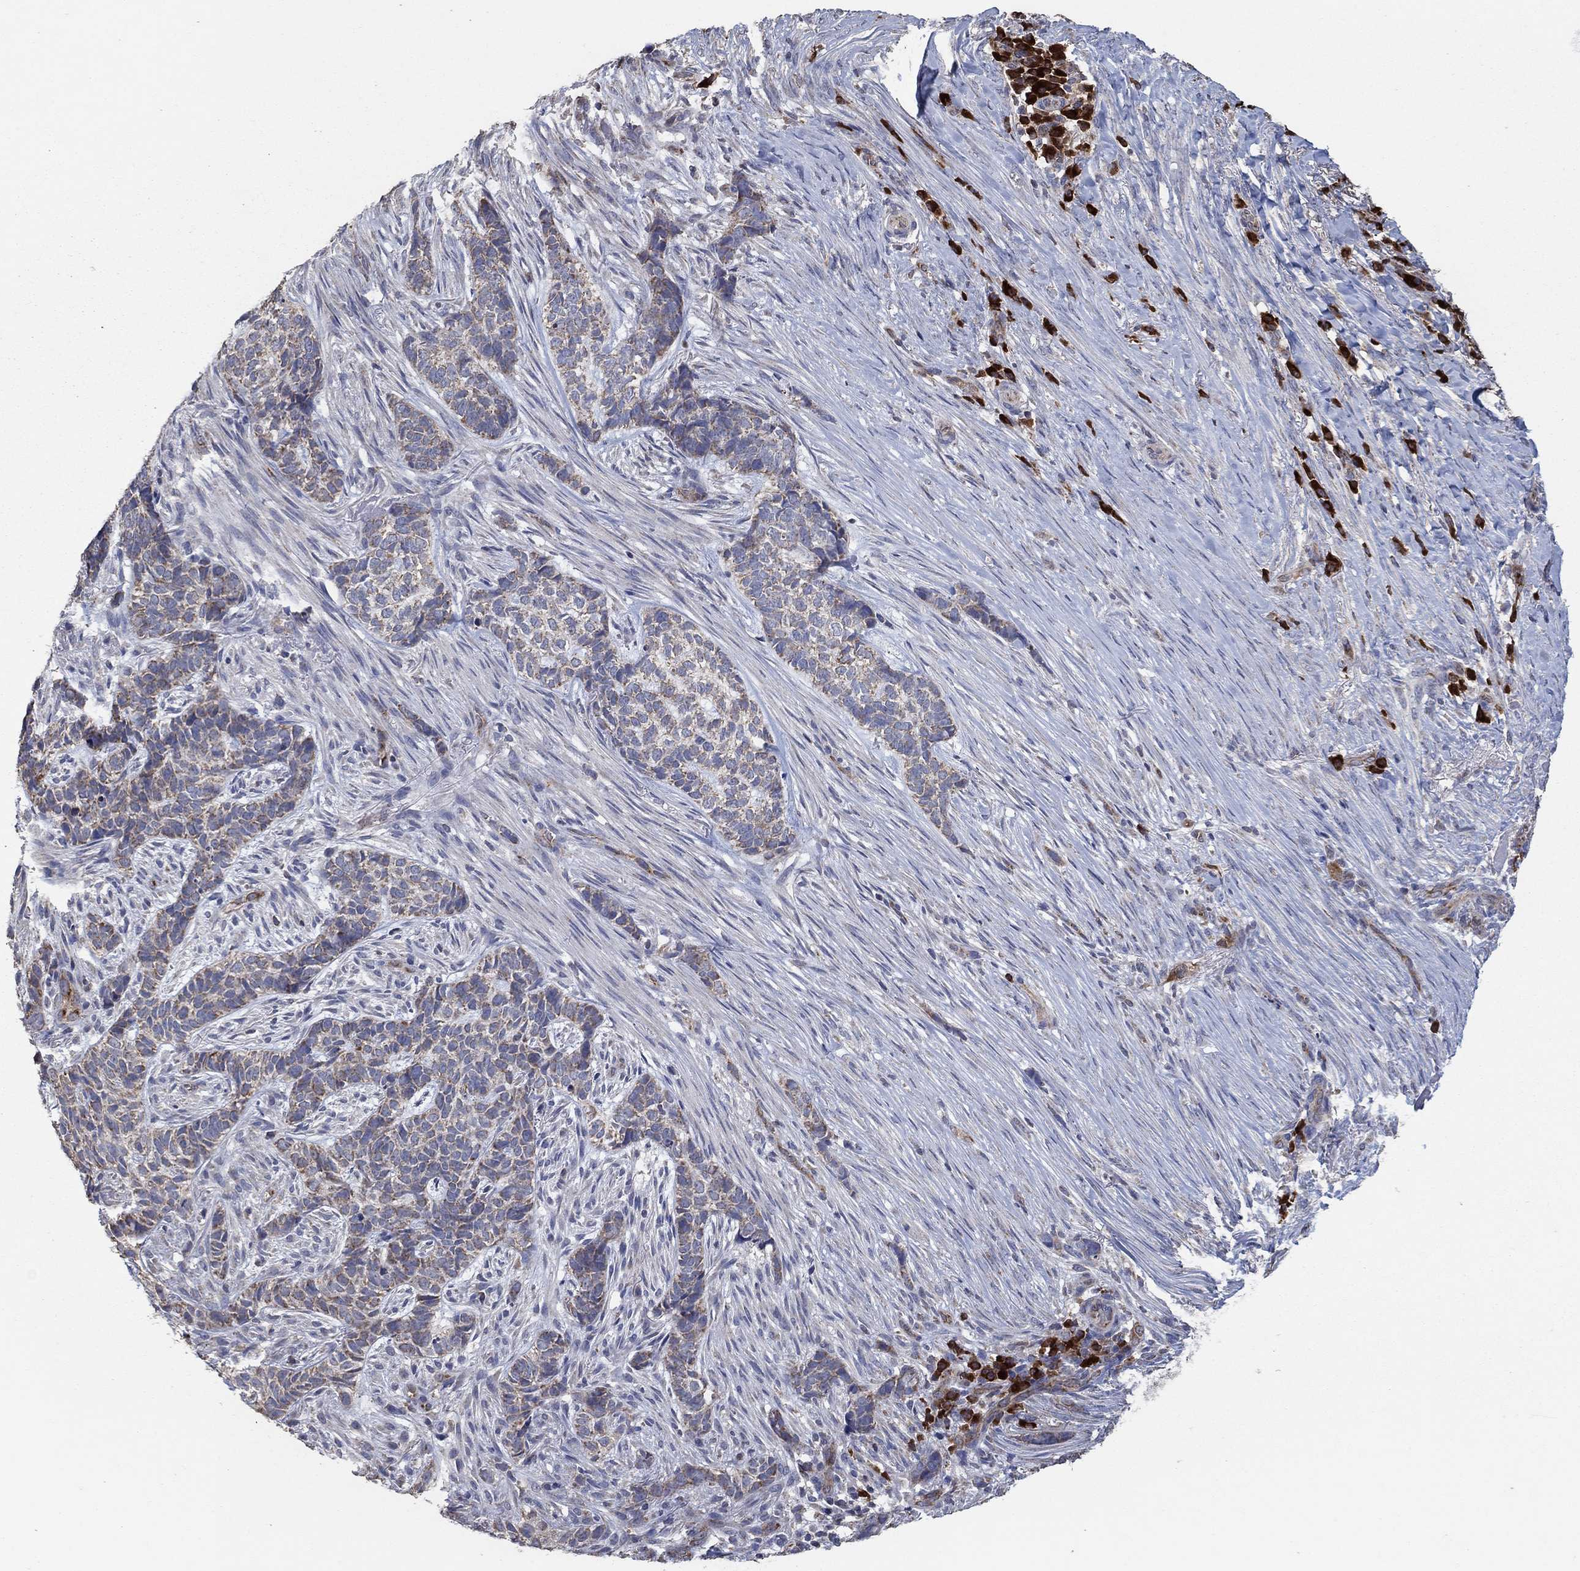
{"staining": {"intensity": "weak", "quantity": "25%-75%", "location": "cytoplasmic/membranous"}, "tissue": "skin cancer", "cell_type": "Tumor cells", "image_type": "cancer", "snomed": [{"axis": "morphology", "description": "Basal cell carcinoma"}, {"axis": "topography", "description": "Skin"}], "caption": "Weak cytoplasmic/membranous positivity for a protein is seen in about 25%-75% of tumor cells of skin cancer using immunohistochemistry.", "gene": "HID1", "patient": {"sex": "female", "age": 69}}